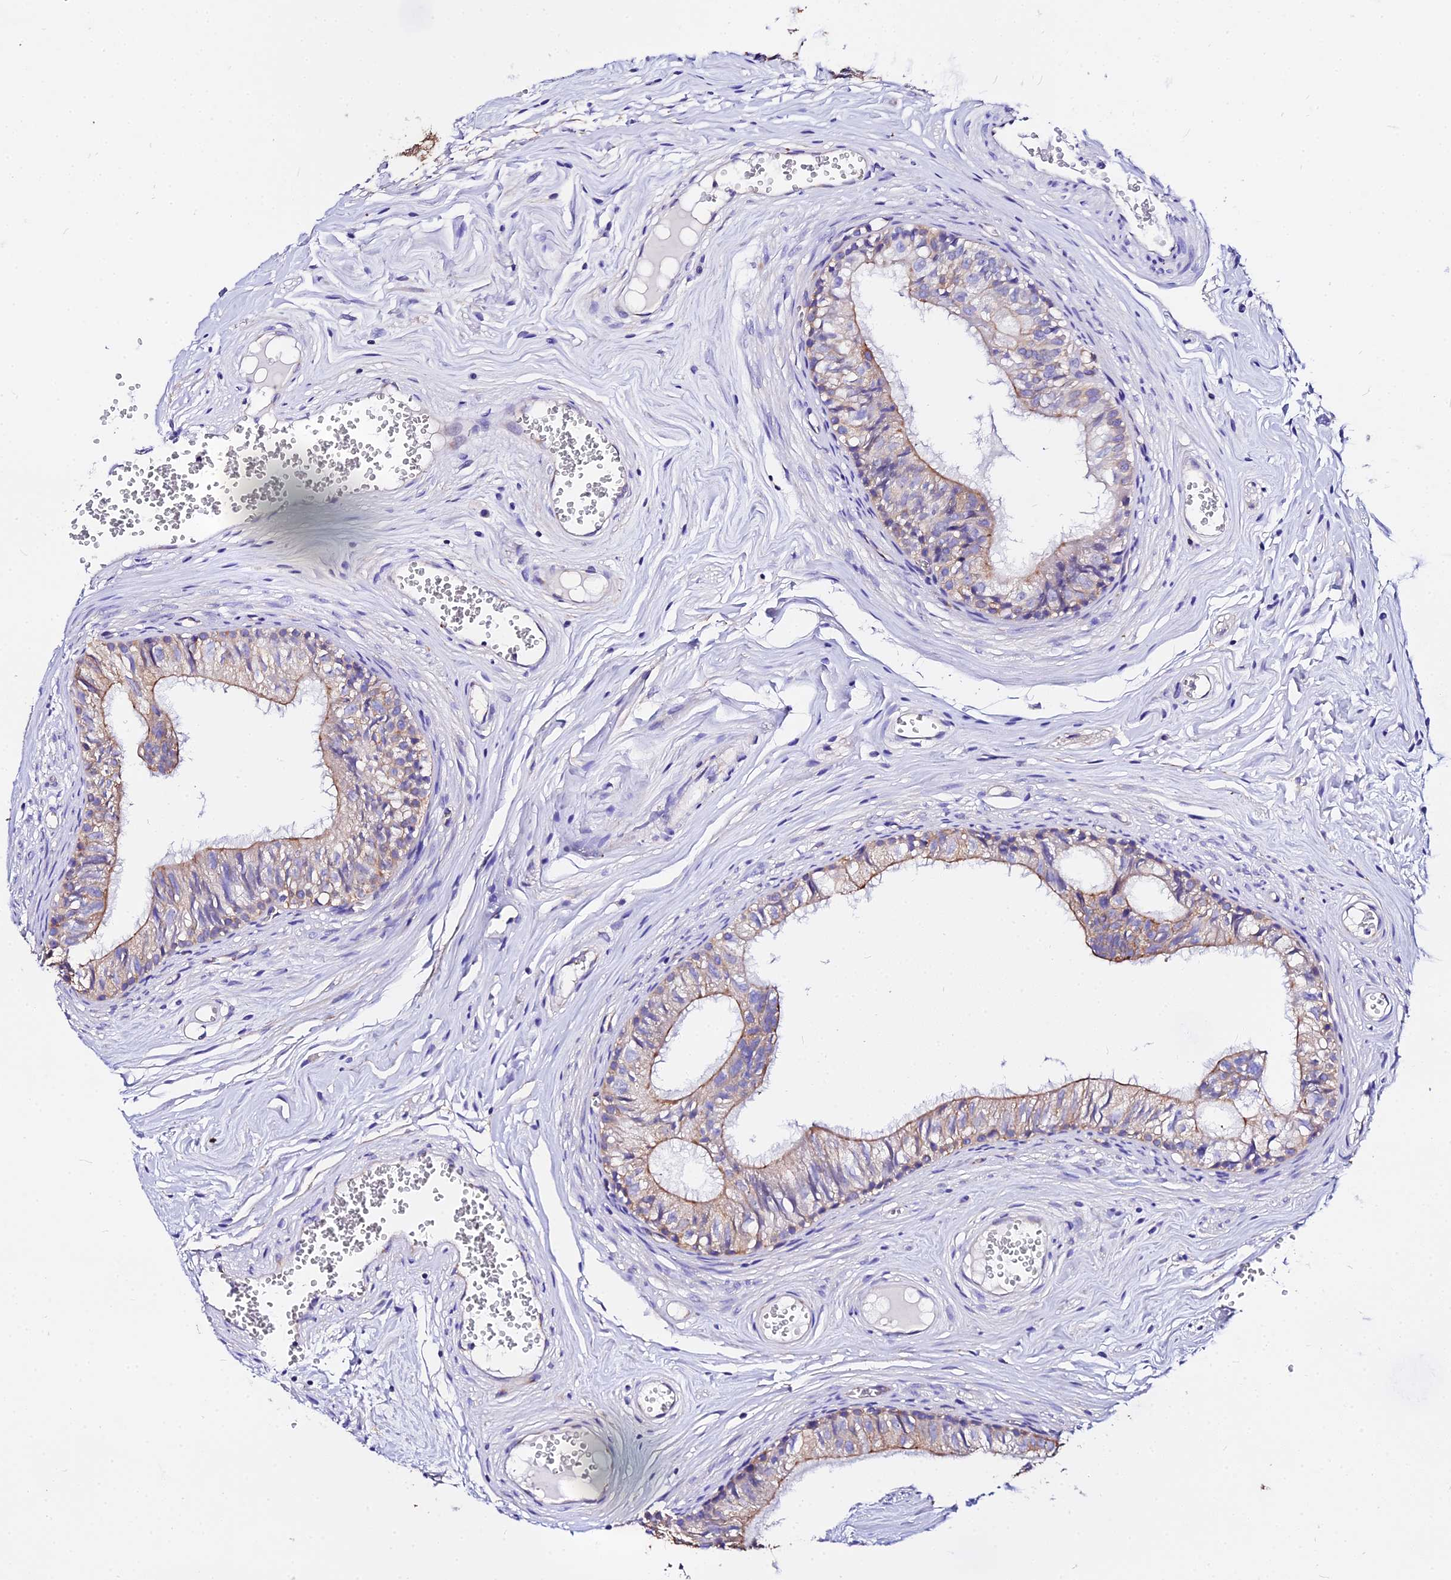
{"staining": {"intensity": "moderate", "quantity": "25%-75%", "location": "cytoplasmic/membranous"}, "tissue": "epididymis", "cell_type": "Glandular cells", "image_type": "normal", "snomed": [{"axis": "morphology", "description": "Normal tissue, NOS"}, {"axis": "topography", "description": "Epididymis"}], "caption": "Protein staining of normal epididymis displays moderate cytoplasmic/membranous staining in approximately 25%-75% of glandular cells.", "gene": "DAW1", "patient": {"sex": "male", "age": 36}}